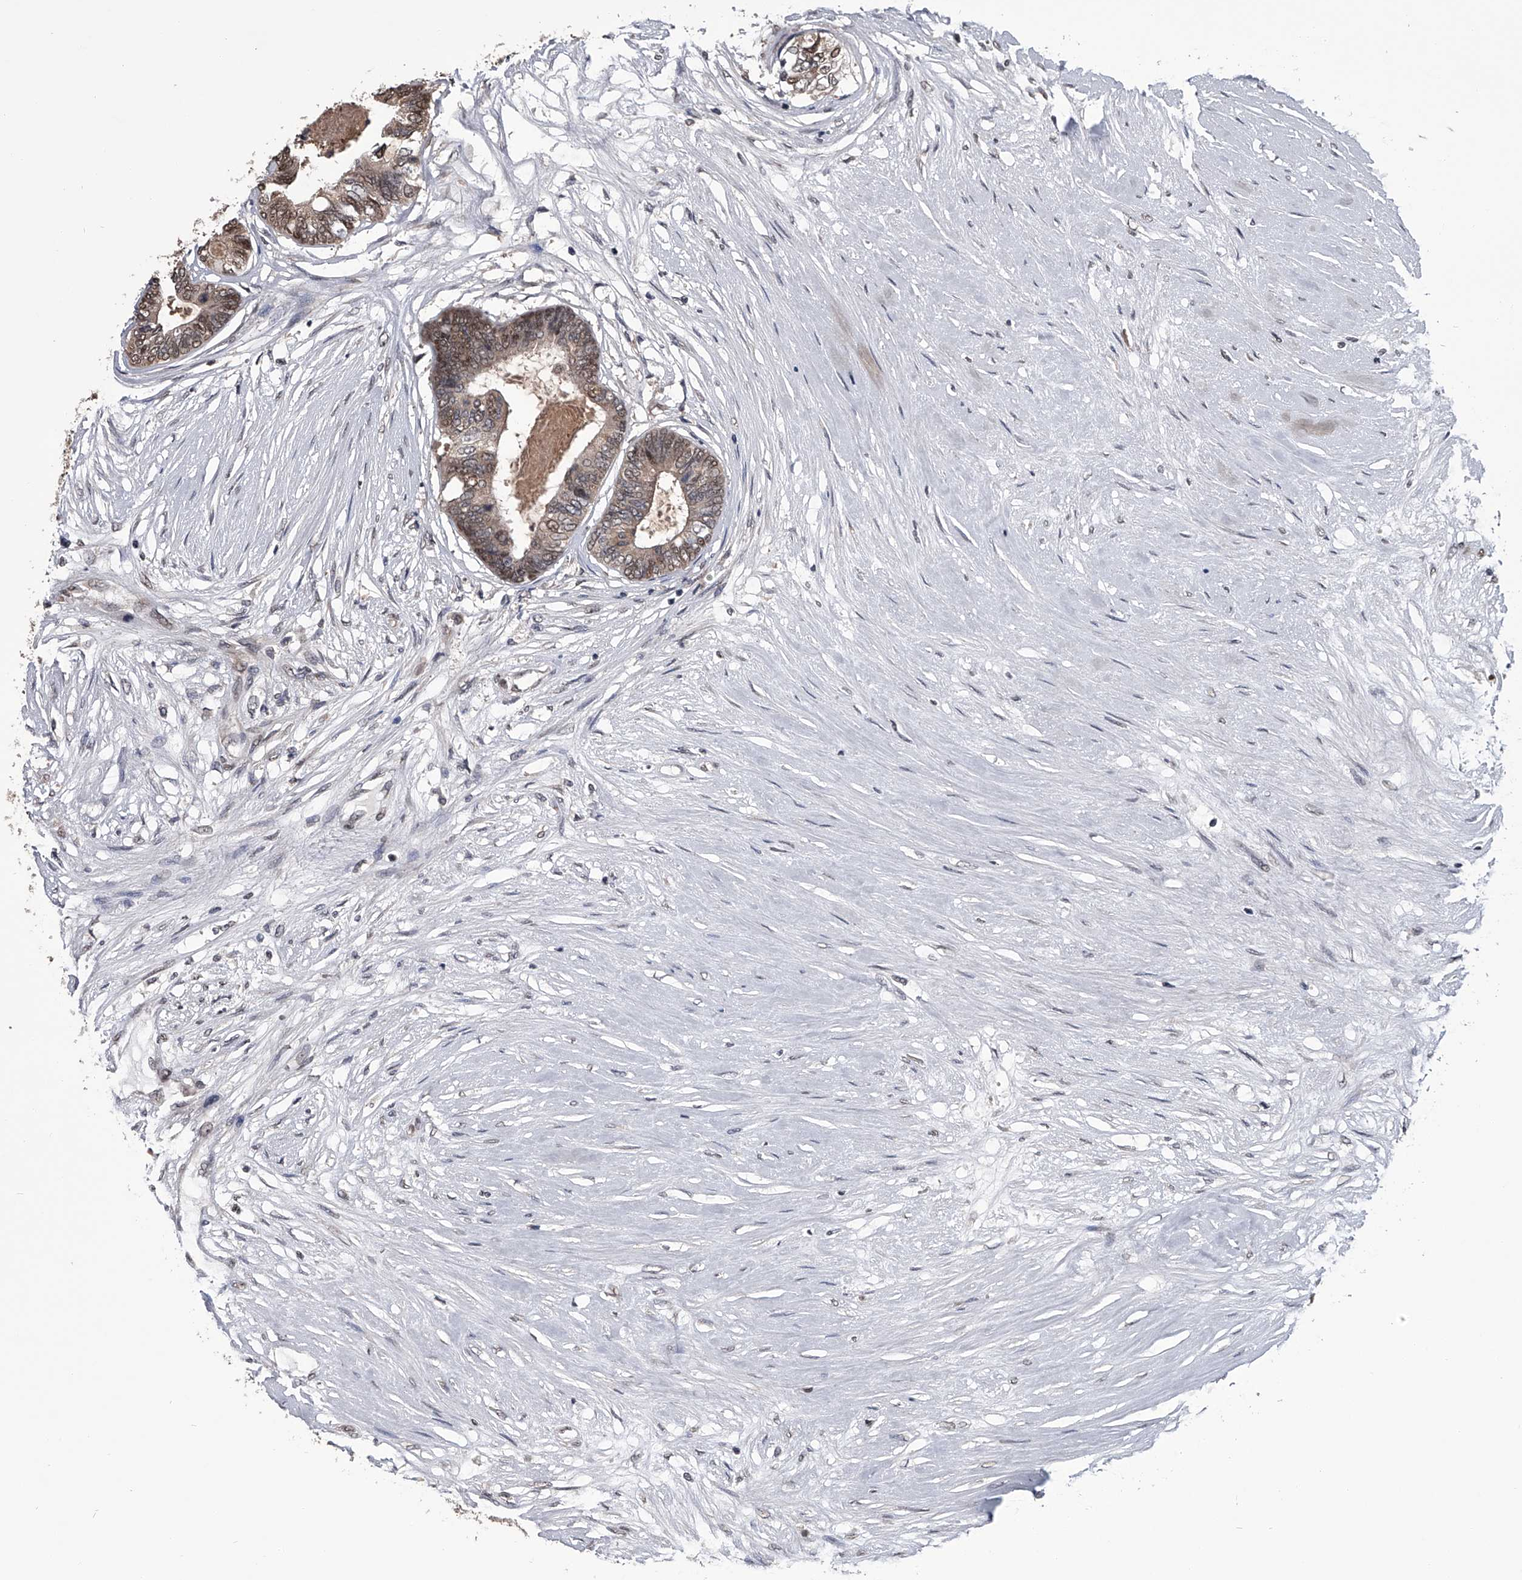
{"staining": {"intensity": "moderate", "quantity": ">75%", "location": "cytoplasmic/membranous,nuclear"}, "tissue": "colorectal cancer", "cell_type": "Tumor cells", "image_type": "cancer", "snomed": [{"axis": "morphology", "description": "Adenocarcinoma, NOS"}, {"axis": "topography", "description": "Rectum"}], "caption": "A brown stain highlights moderate cytoplasmic/membranous and nuclear staining of a protein in human adenocarcinoma (colorectal) tumor cells.", "gene": "TSNAX", "patient": {"sex": "male", "age": 63}}